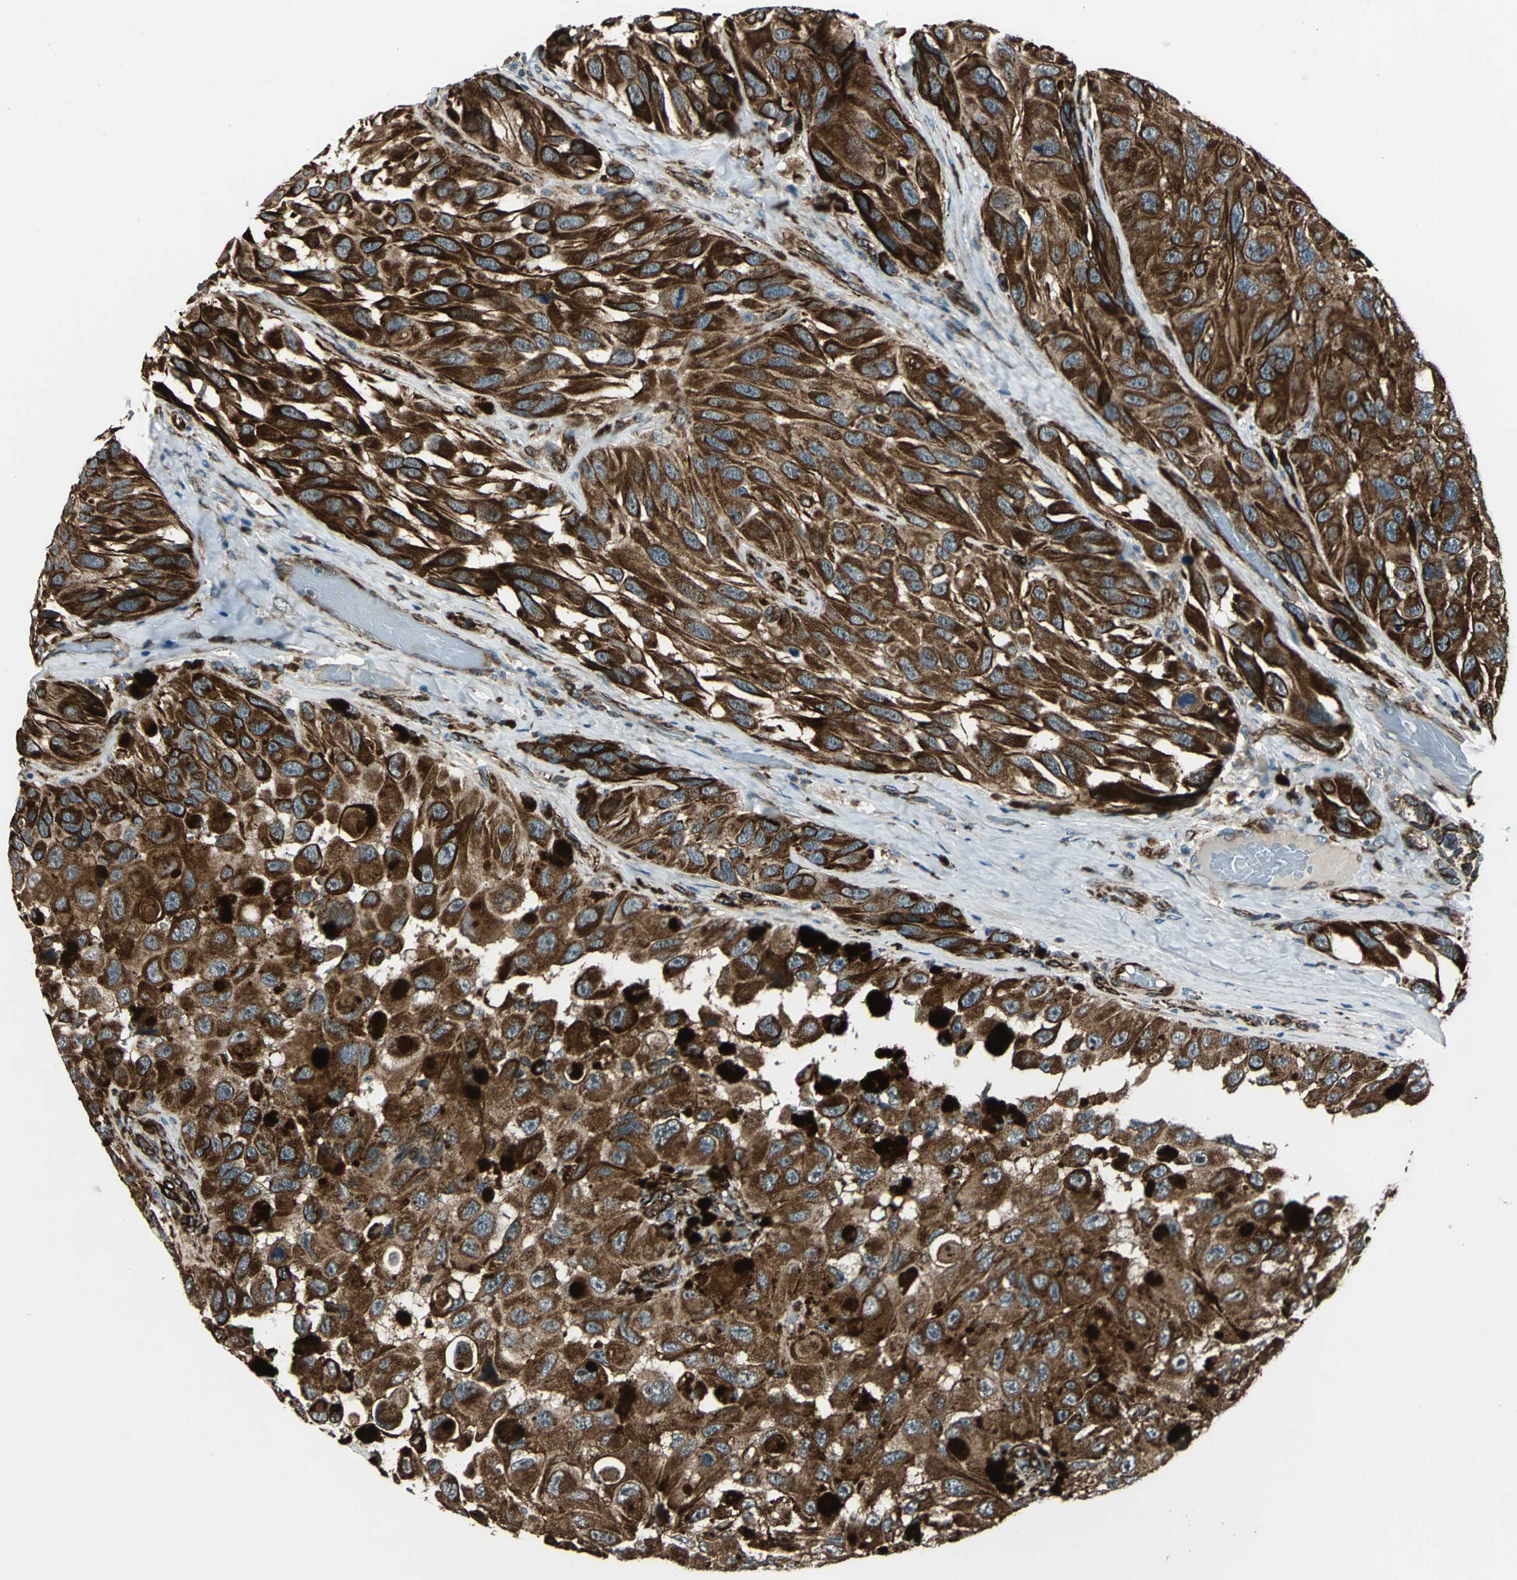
{"staining": {"intensity": "strong", "quantity": ">75%", "location": "cytoplasmic/membranous"}, "tissue": "melanoma", "cell_type": "Tumor cells", "image_type": "cancer", "snomed": [{"axis": "morphology", "description": "Malignant melanoma, NOS"}, {"axis": "topography", "description": "Skin"}], "caption": "A high-resolution photomicrograph shows IHC staining of melanoma, which displays strong cytoplasmic/membranous expression in approximately >75% of tumor cells.", "gene": "EXD2", "patient": {"sex": "female", "age": 73}}